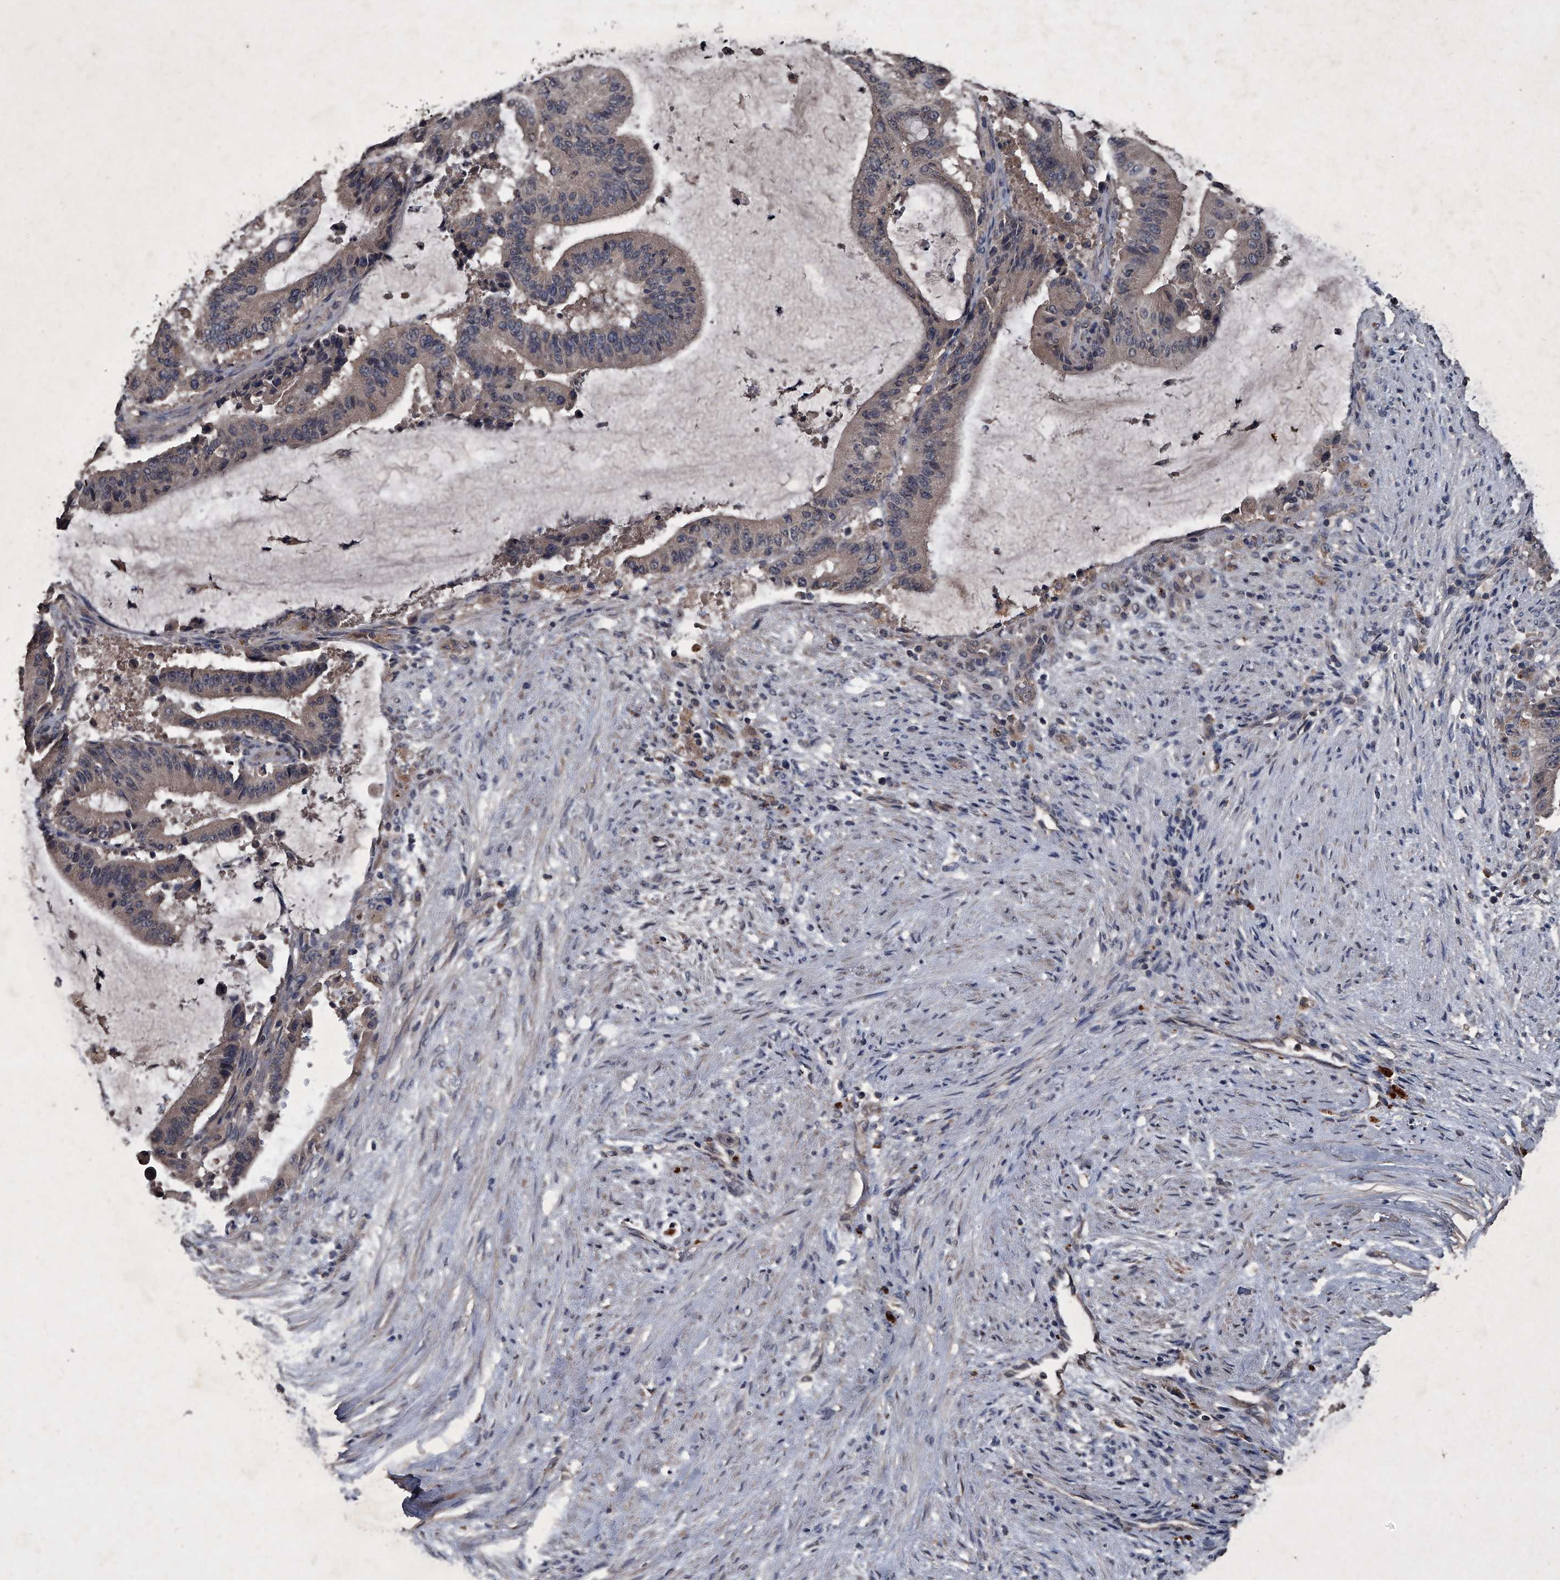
{"staining": {"intensity": "weak", "quantity": "<25%", "location": "cytoplasmic/membranous"}, "tissue": "liver cancer", "cell_type": "Tumor cells", "image_type": "cancer", "snomed": [{"axis": "morphology", "description": "Normal tissue, NOS"}, {"axis": "morphology", "description": "Cholangiocarcinoma"}, {"axis": "topography", "description": "Liver"}, {"axis": "topography", "description": "Peripheral nerve tissue"}], "caption": "An IHC photomicrograph of cholangiocarcinoma (liver) is shown. There is no staining in tumor cells of cholangiocarcinoma (liver).", "gene": "MAPKAP1", "patient": {"sex": "female", "age": 73}}